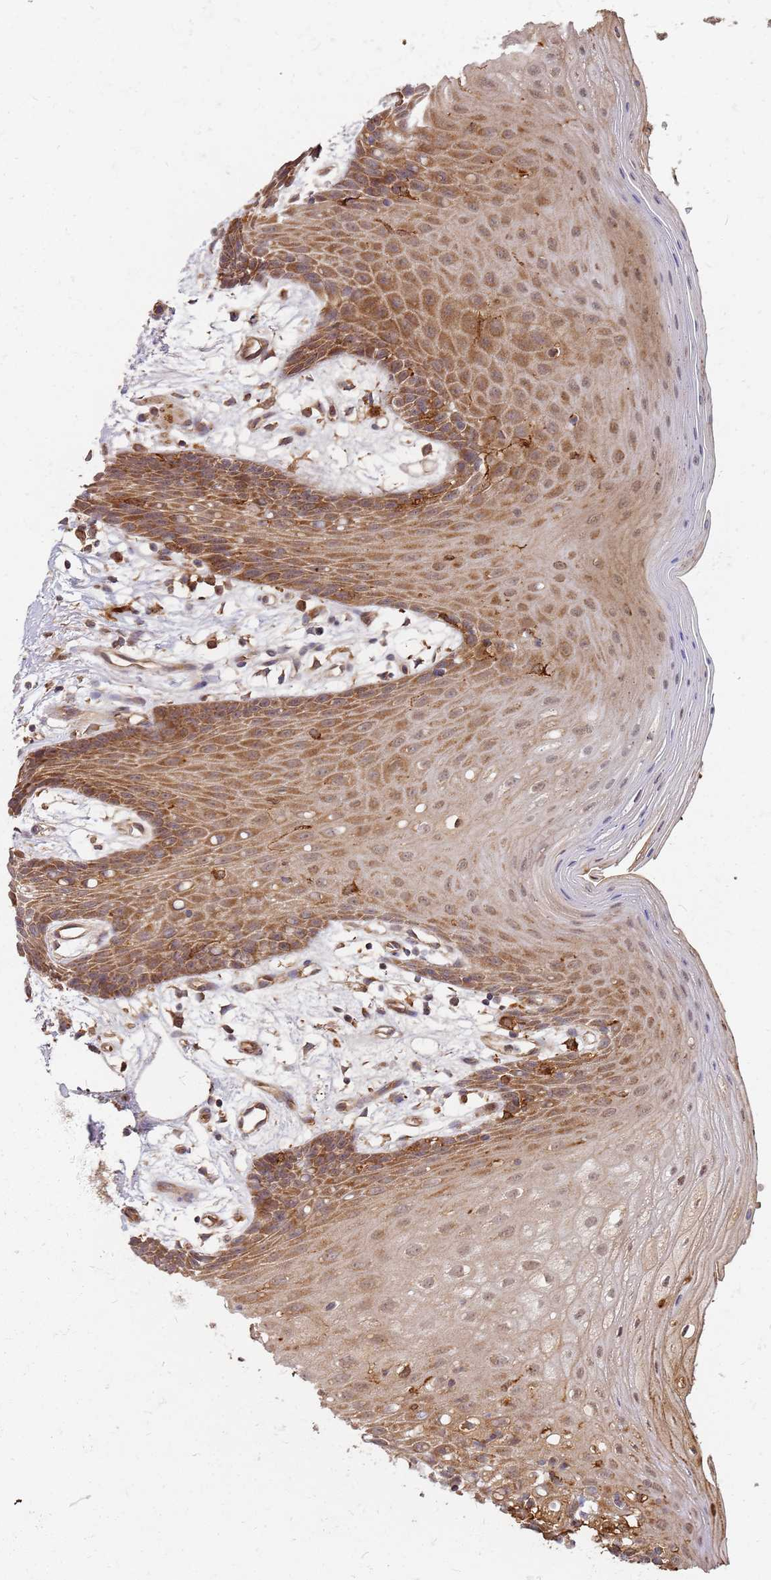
{"staining": {"intensity": "moderate", "quantity": ">75%", "location": "cytoplasmic/membranous,nuclear"}, "tissue": "oral mucosa", "cell_type": "Squamous epithelial cells", "image_type": "normal", "snomed": [{"axis": "morphology", "description": "Normal tissue, NOS"}, {"axis": "topography", "description": "Oral tissue"}, {"axis": "topography", "description": "Tounge, NOS"}], "caption": "A high-resolution image shows immunohistochemistry staining of normal oral mucosa, which demonstrates moderate cytoplasmic/membranous,nuclear staining in about >75% of squamous epithelial cells.", "gene": "TRABD", "patient": {"sex": "female", "age": 59}}